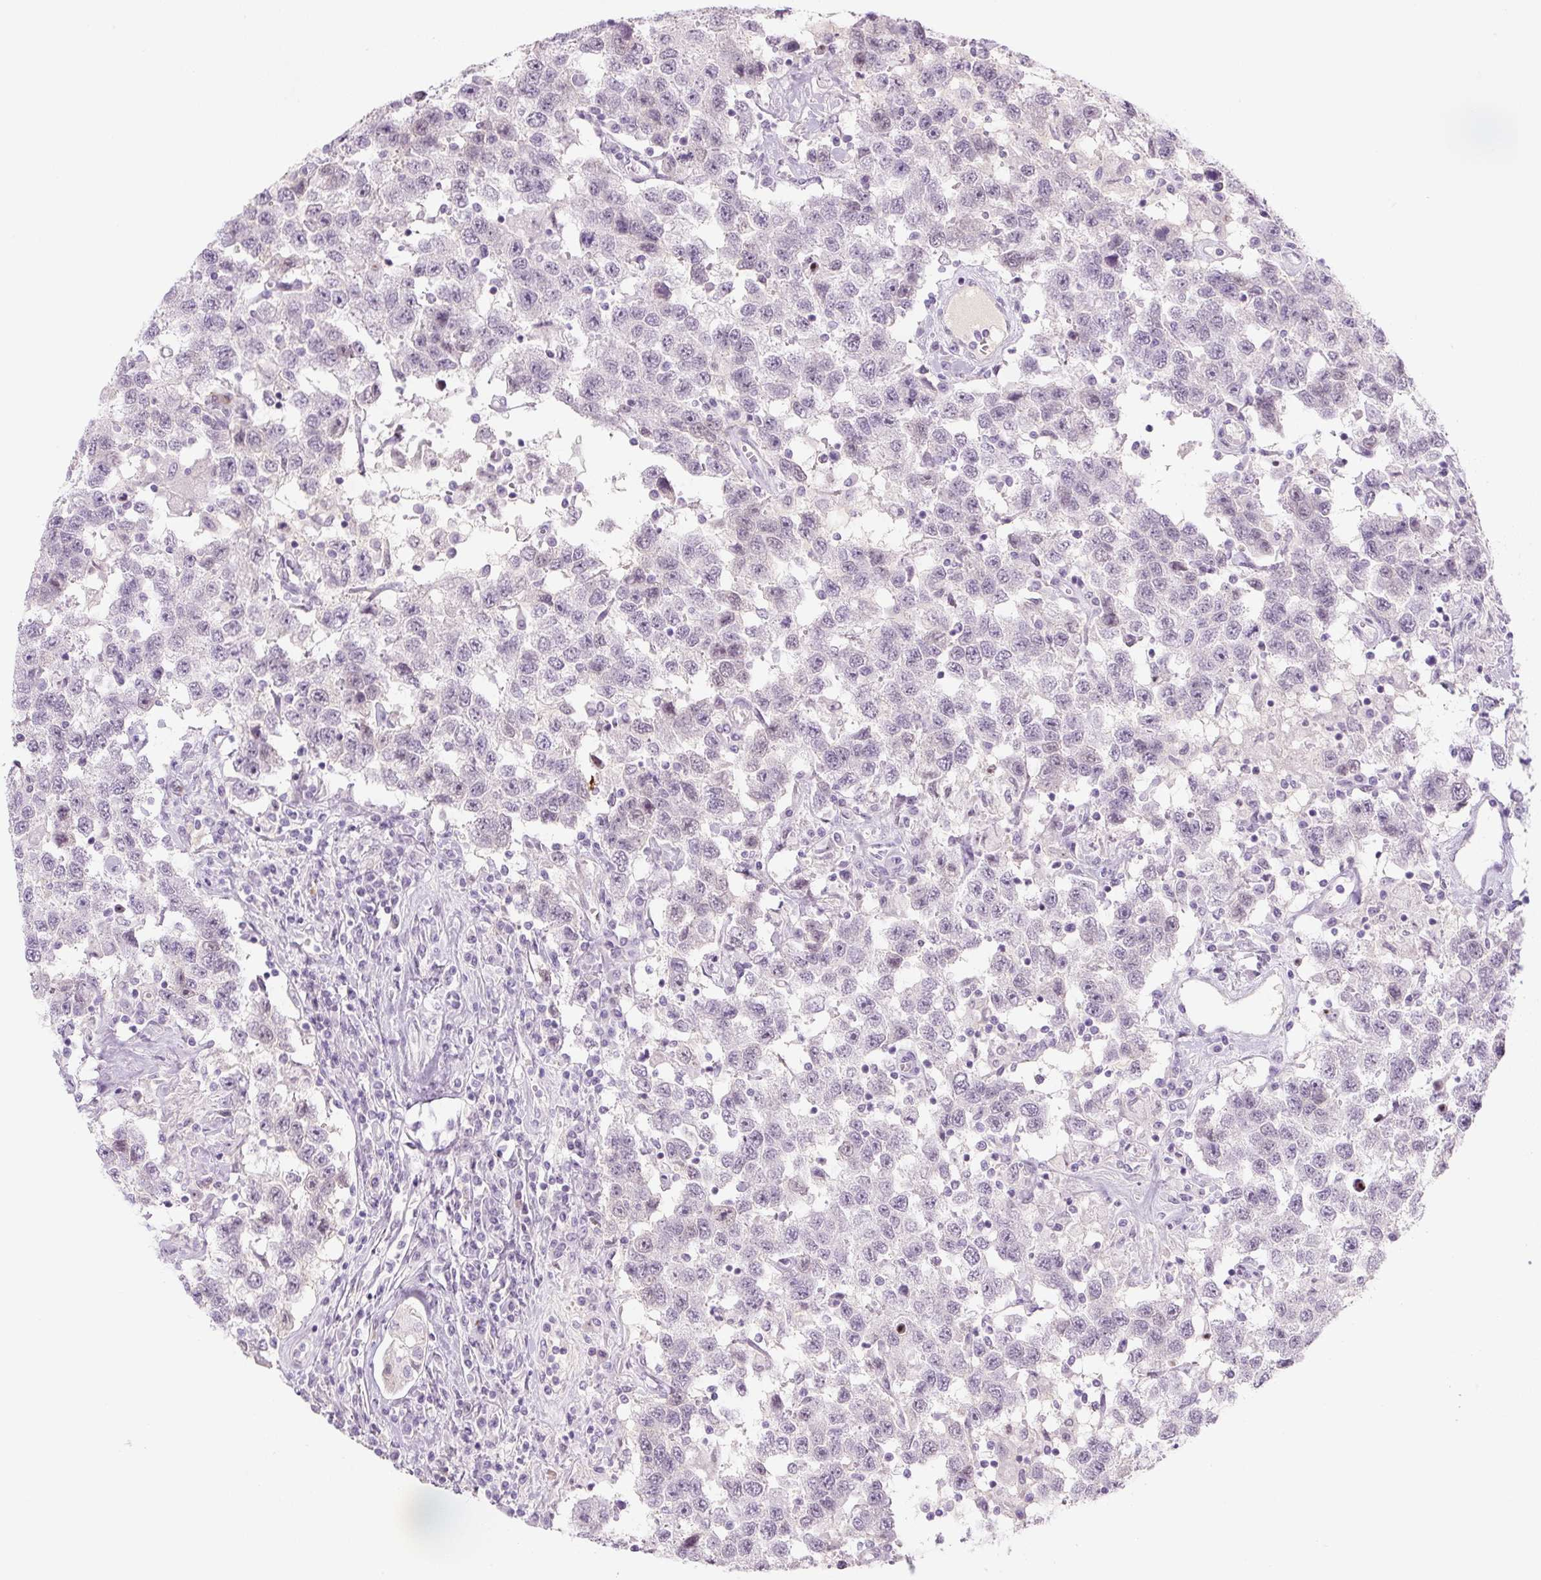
{"staining": {"intensity": "negative", "quantity": "none", "location": "none"}, "tissue": "testis cancer", "cell_type": "Tumor cells", "image_type": "cancer", "snomed": [{"axis": "morphology", "description": "Seminoma, NOS"}, {"axis": "topography", "description": "Testis"}], "caption": "This is a histopathology image of immunohistochemistry staining of testis cancer, which shows no positivity in tumor cells.", "gene": "PRM1", "patient": {"sex": "male", "age": 41}}